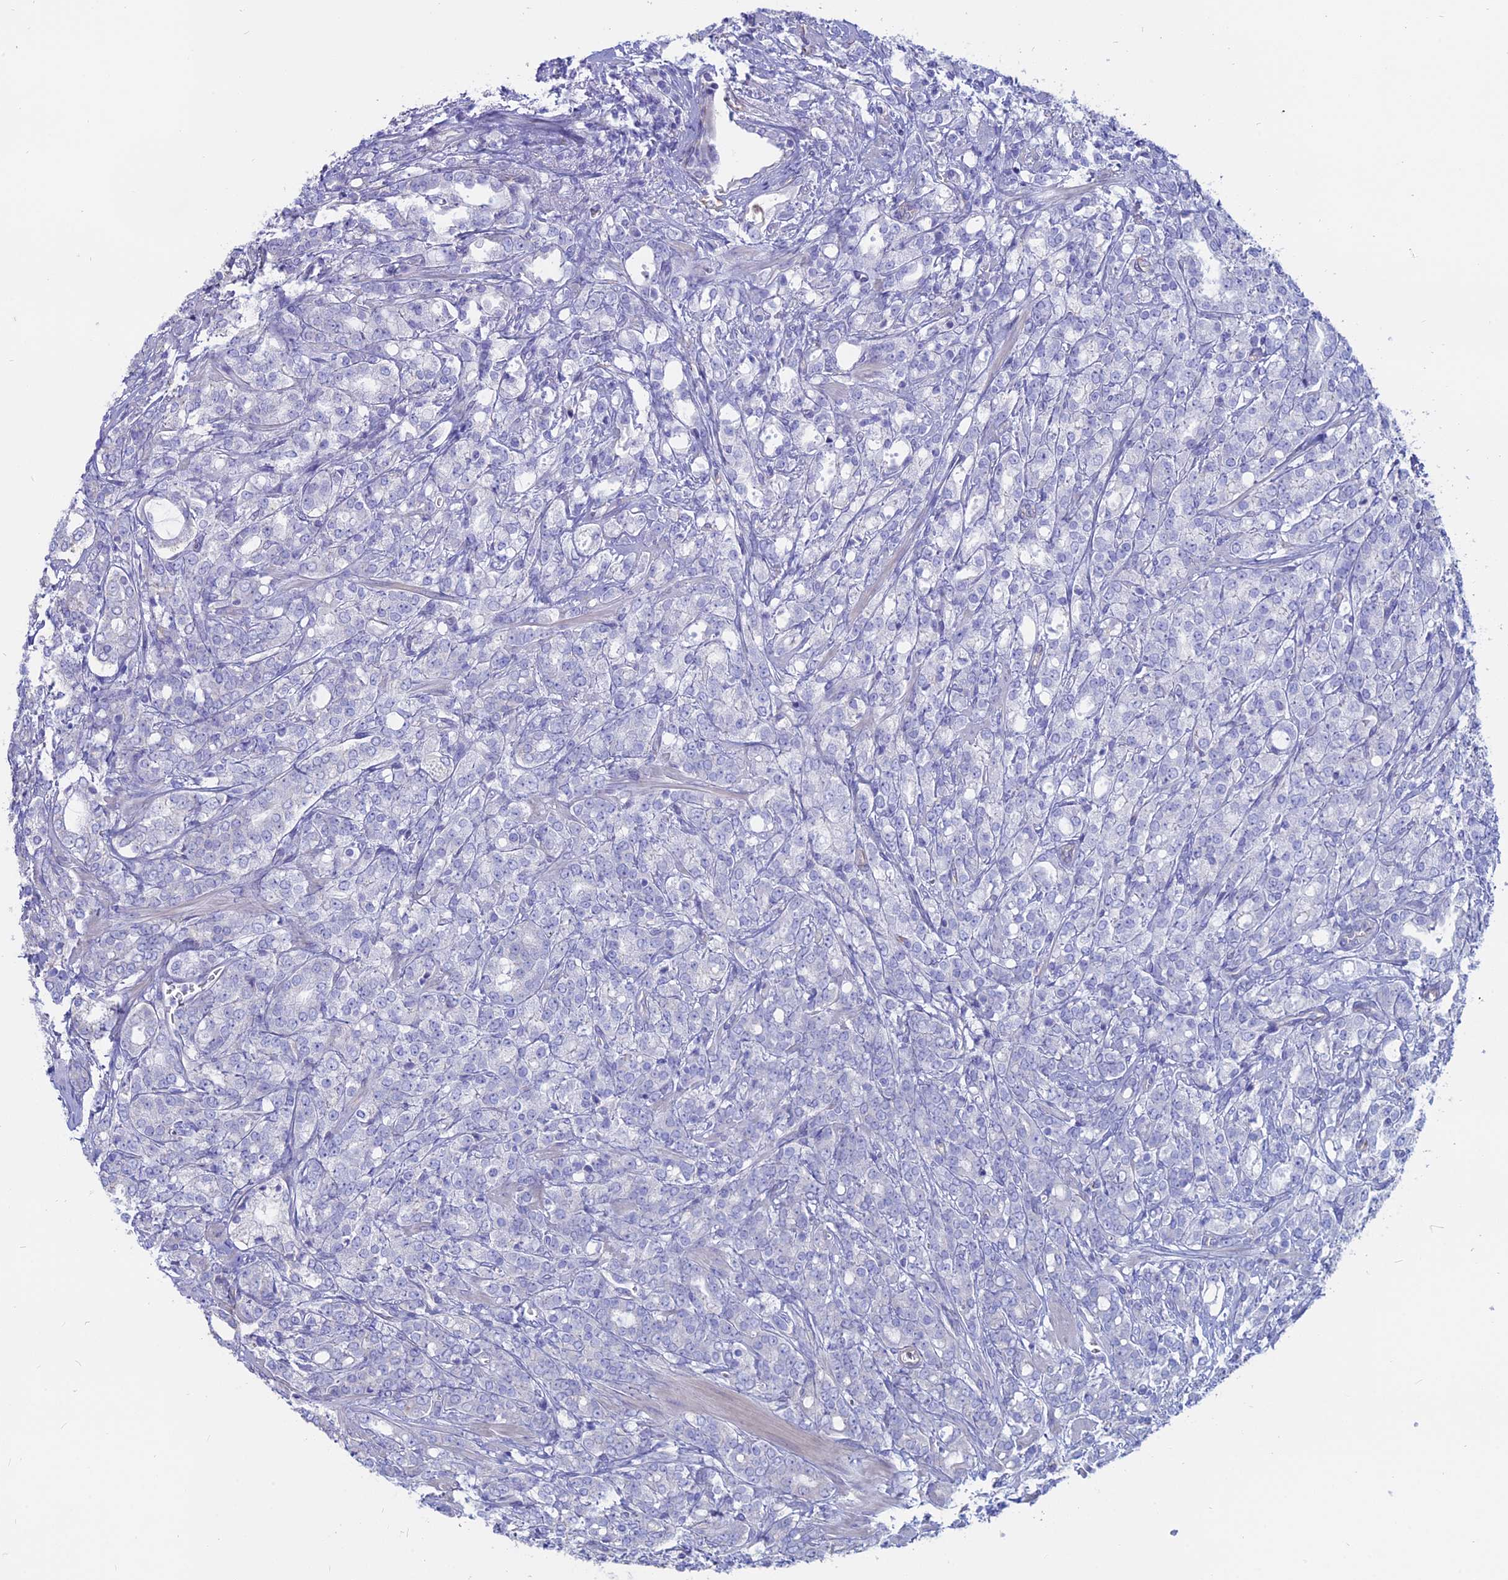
{"staining": {"intensity": "negative", "quantity": "none", "location": "none"}, "tissue": "prostate cancer", "cell_type": "Tumor cells", "image_type": "cancer", "snomed": [{"axis": "morphology", "description": "Adenocarcinoma, High grade"}, {"axis": "topography", "description": "Prostate"}], "caption": "Prostate high-grade adenocarcinoma was stained to show a protein in brown. There is no significant staining in tumor cells.", "gene": "OR2AE1", "patient": {"sex": "male", "age": 62}}